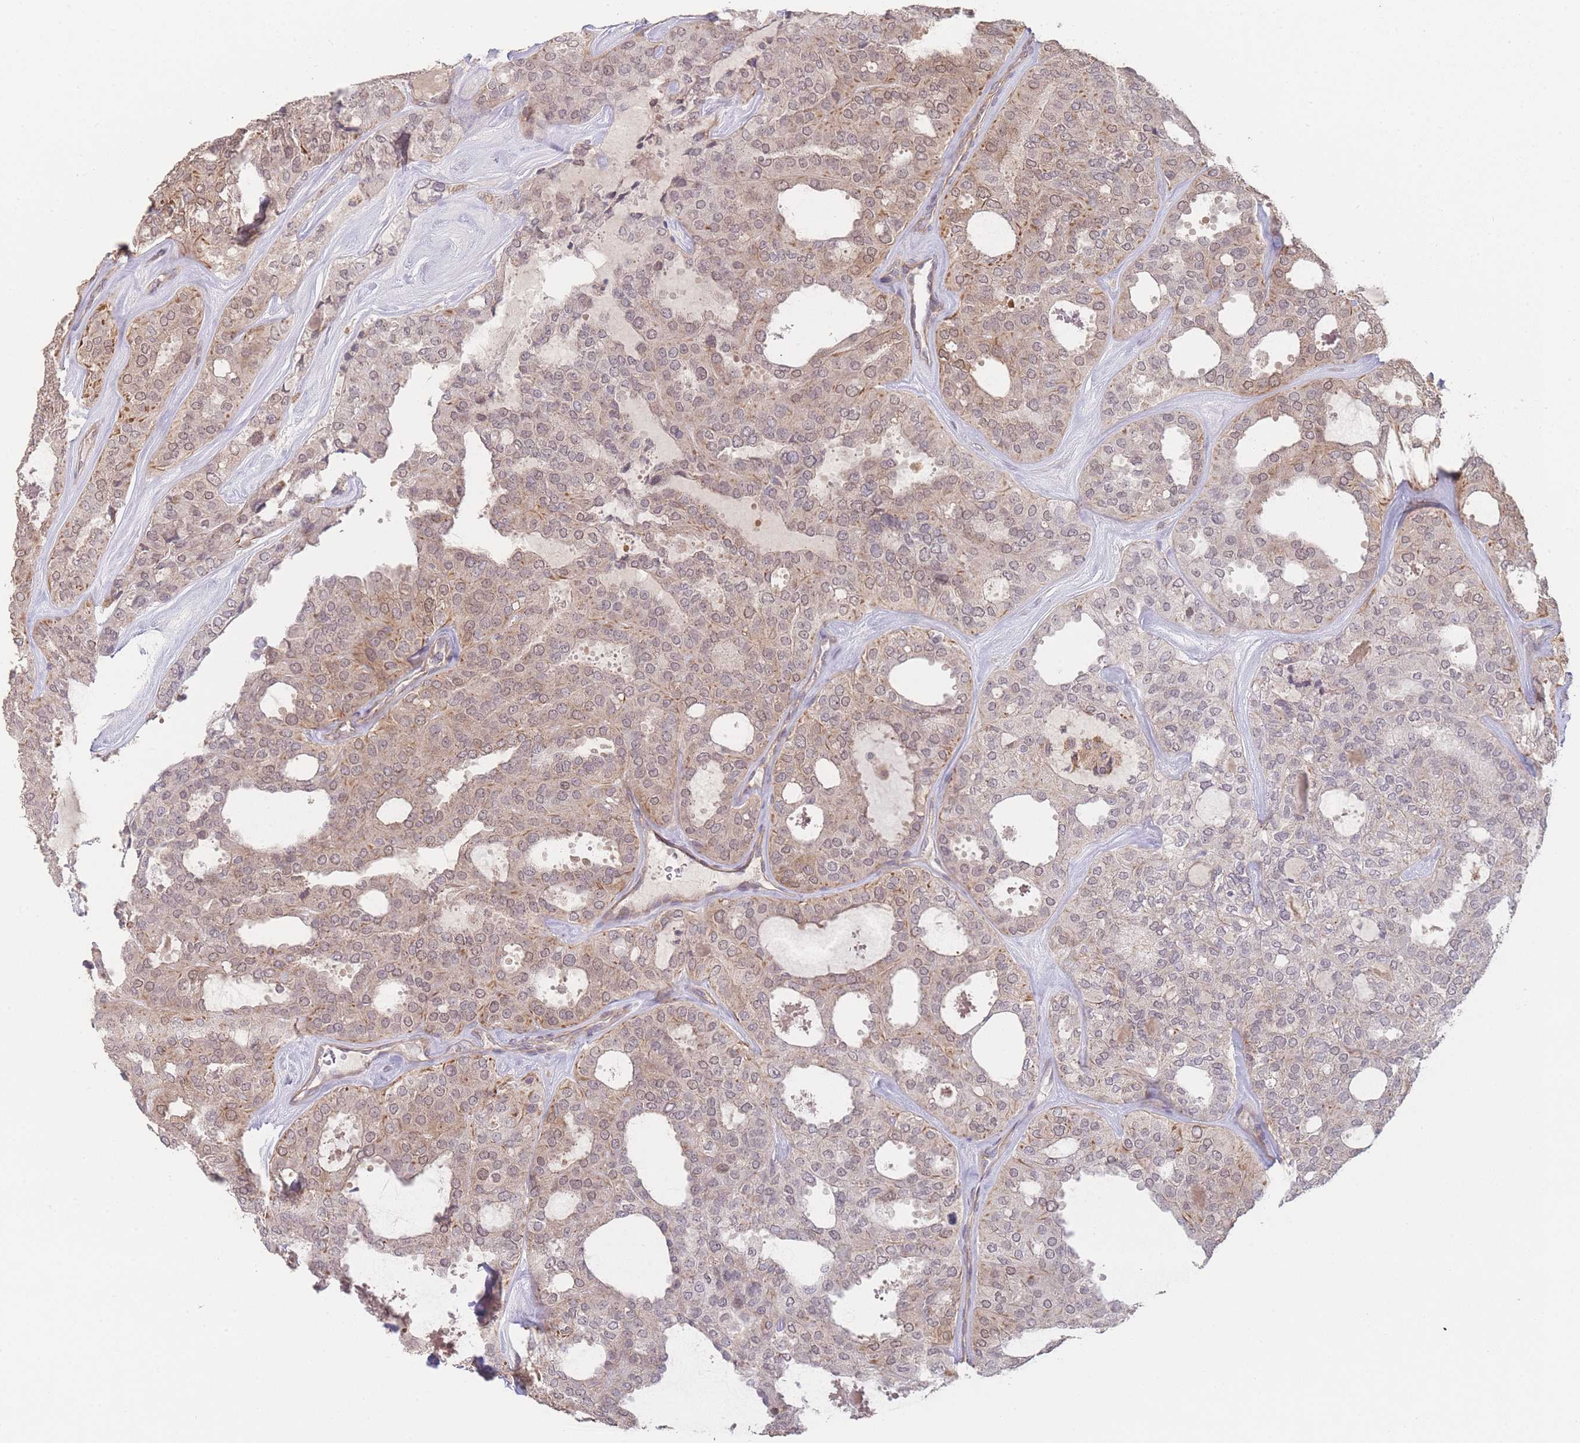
{"staining": {"intensity": "moderate", "quantity": "<25%", "location": "cytoplasmic/membranous,nuclear"}, "tissue": "thyroid cancer", "cell_type": "Tumor cells", "image_type": "cancer", "snomed": [{"axis": "morphology", "description": "Follicular adenoma carcinoma, NOS"}, {"axis": "topography", "description": "Thyroid gland"}], "caption": "Immunohistochemical staining of human thyroid cancer (follicular adenoma carcinoma) shows low levels of moderate cytoplasmic/membranous and nuclear protein positivity in about <25% of tumor cells.", "gene": "PXMP4", "patient": {"sex": "male", "age": 75}}